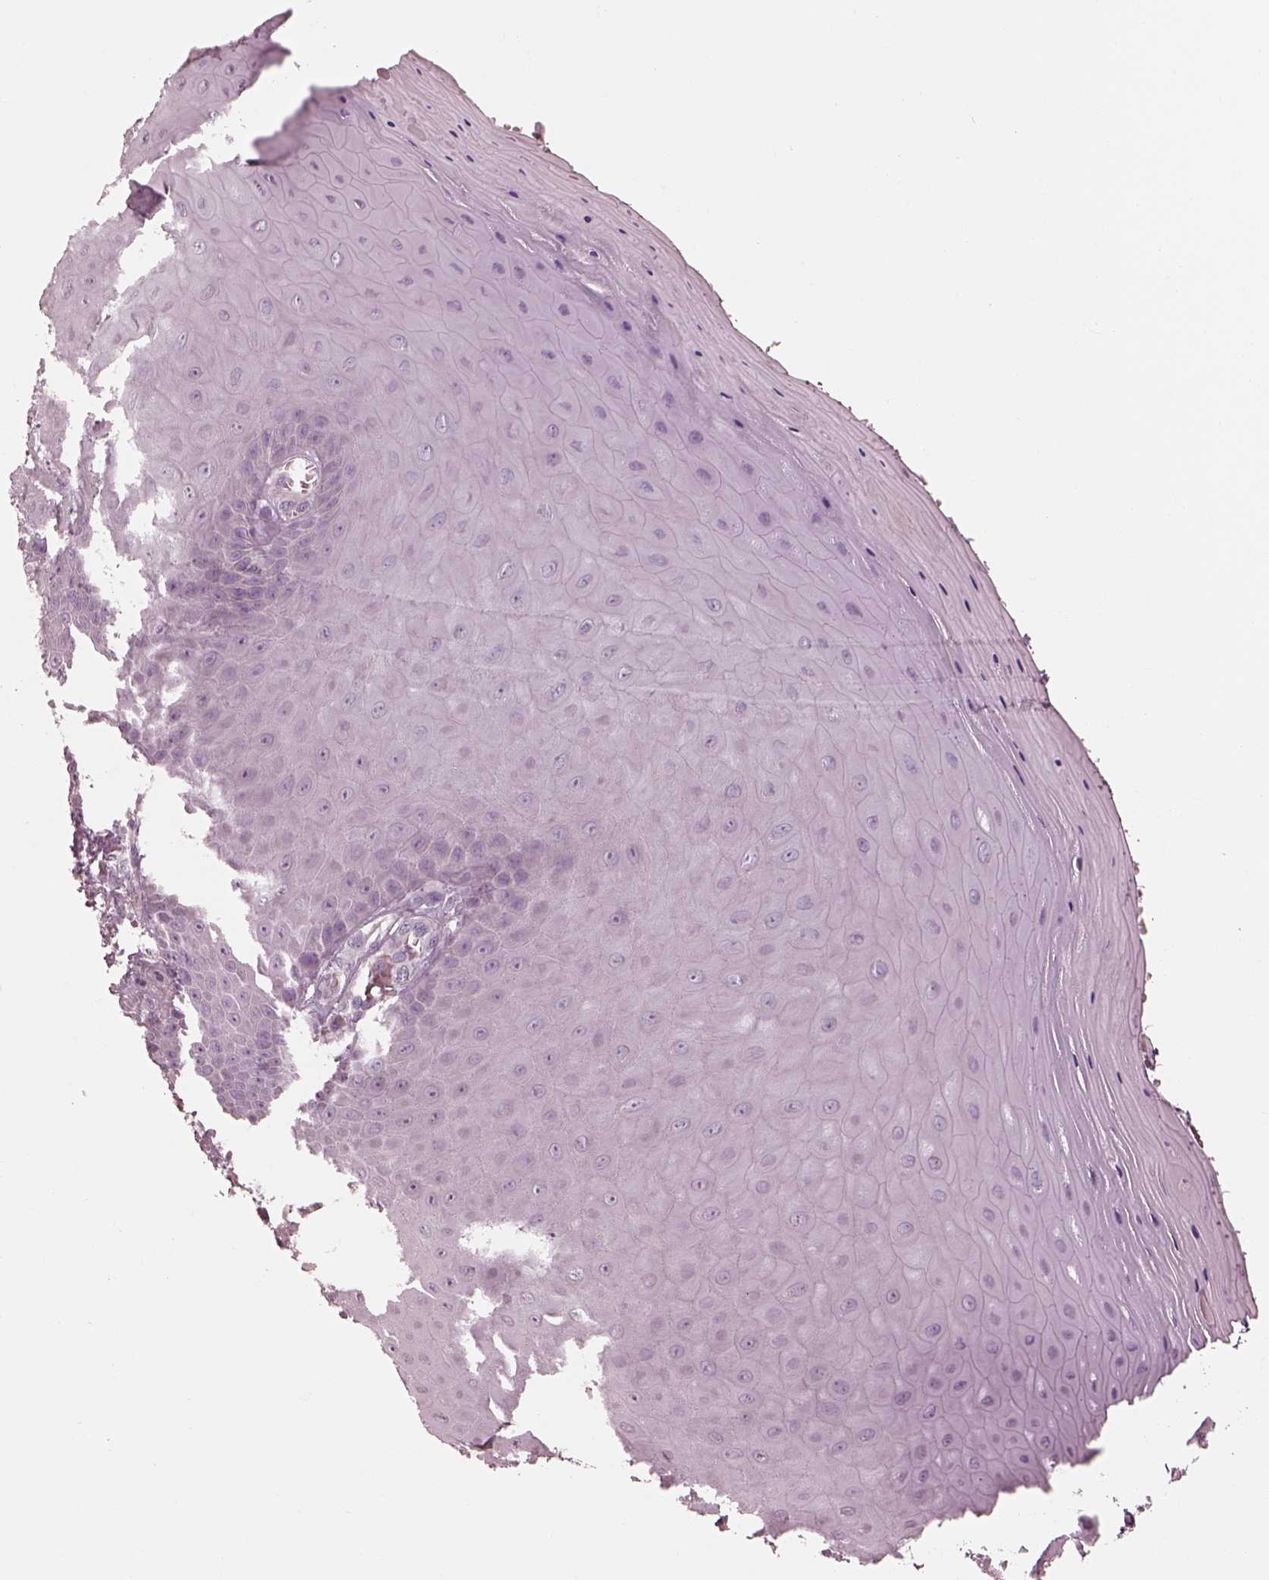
{"staining": {"intensity": "negative", "quantity": "none", "location": "none"}, "tissue": "vagina", "cell_type": "Squamous epithelial cells", "image_type": "normal", "snomed": [{"axis": "morphology", "description": "Normal tissue, NOS"}, {"axis": "topography", "description": "Vagina"}], "caption": "A histopathology image of human vagina is negative for staining in squamous epithelial cells.", "gene": "IQCB1", "patient": {"sex": "female", "age": 83}}